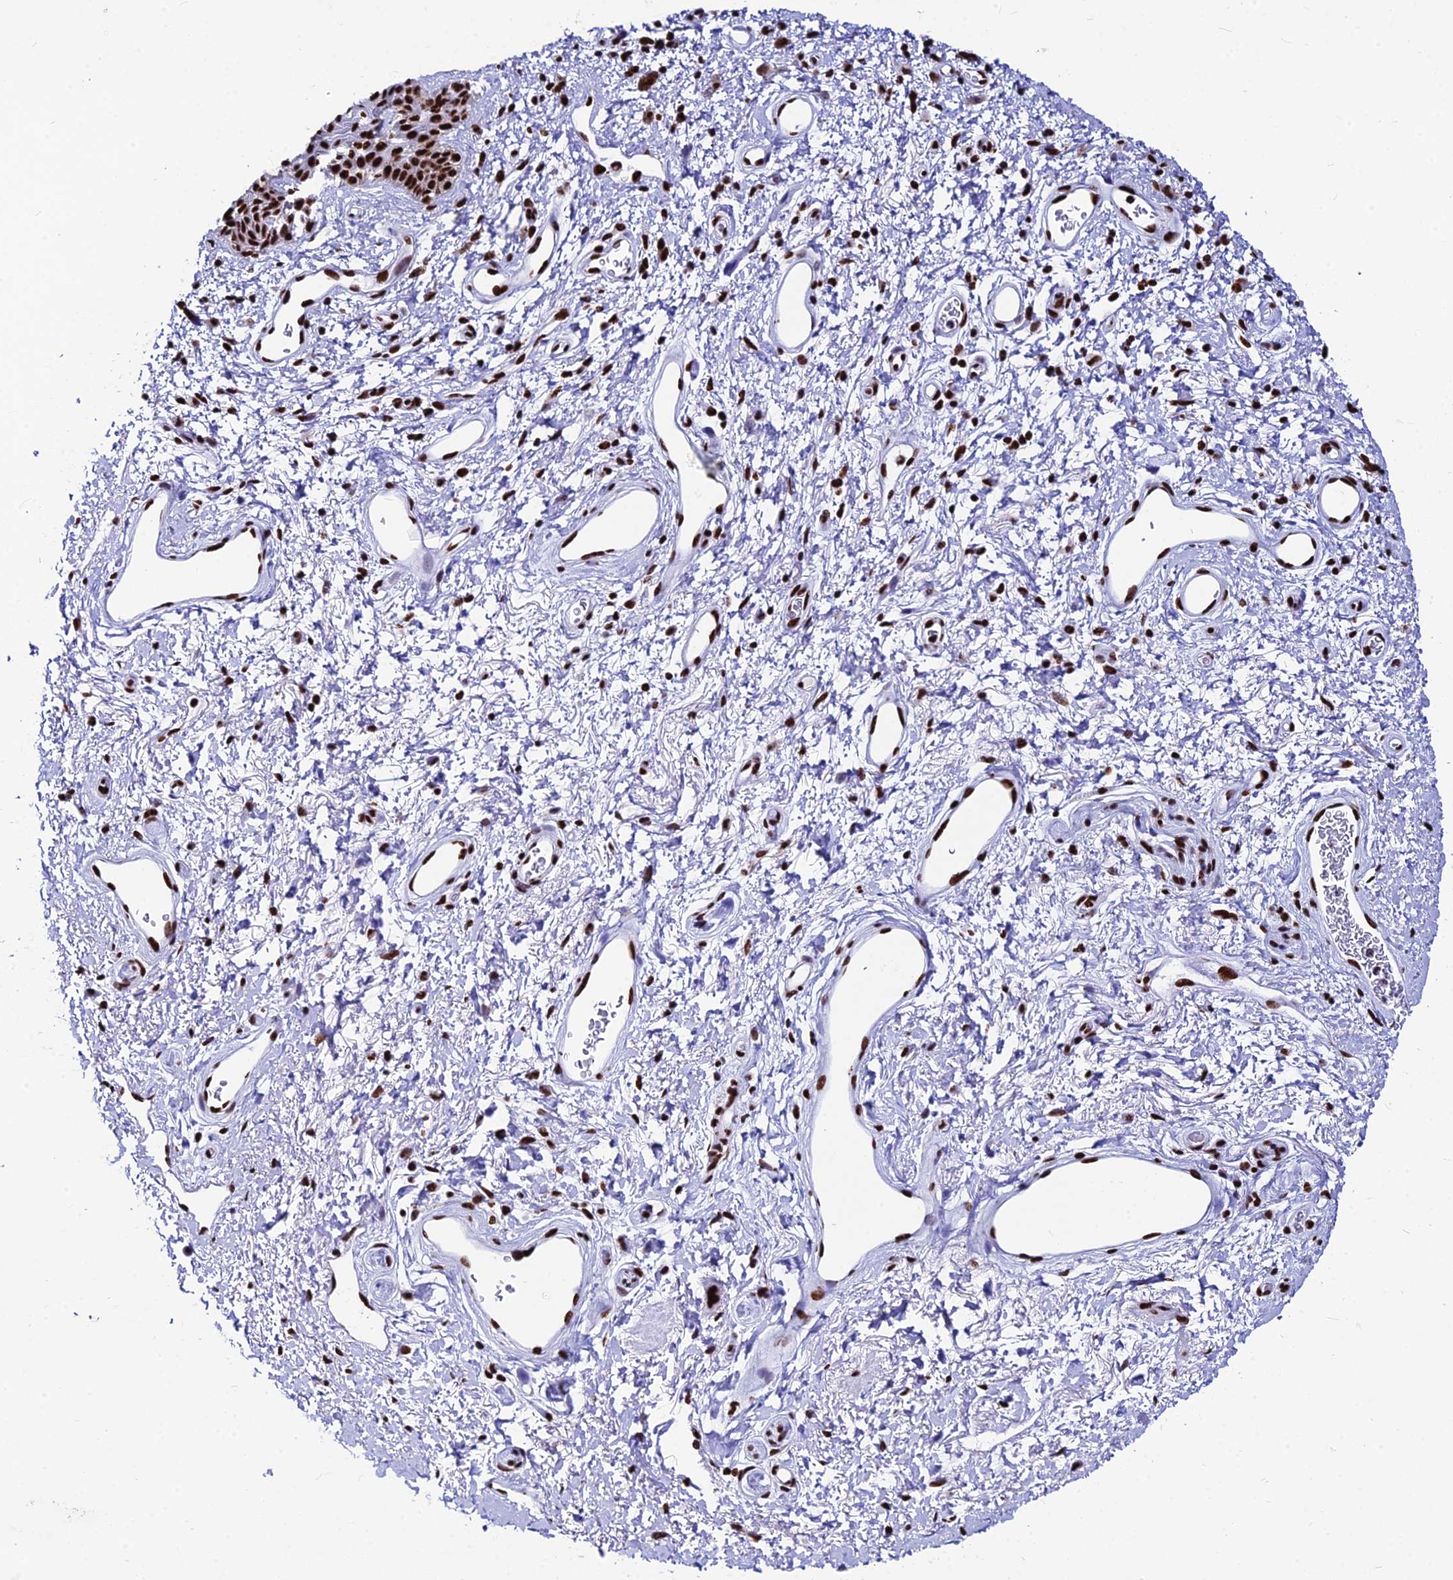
{"staining": {"intensity": "strong", "quantity": ">75%", "location": "nuclear"}, "tissue": "skin", "cell_type": "Epidermal cells", "image_type": "normal", "snomed": [{"axis": "morphology", "description": "Normal tissue, NOS"}, {"axis": "topography", "description": "Anal"}], "caption": "The immunohistochemical stain labels strong nuclear expression in epidermal cells of normal skin. (DAB IHC with brightfield microscopy, high magnification).", "gene": "HNRNPH1", "patient": {"sex": "female", "age": 46}}